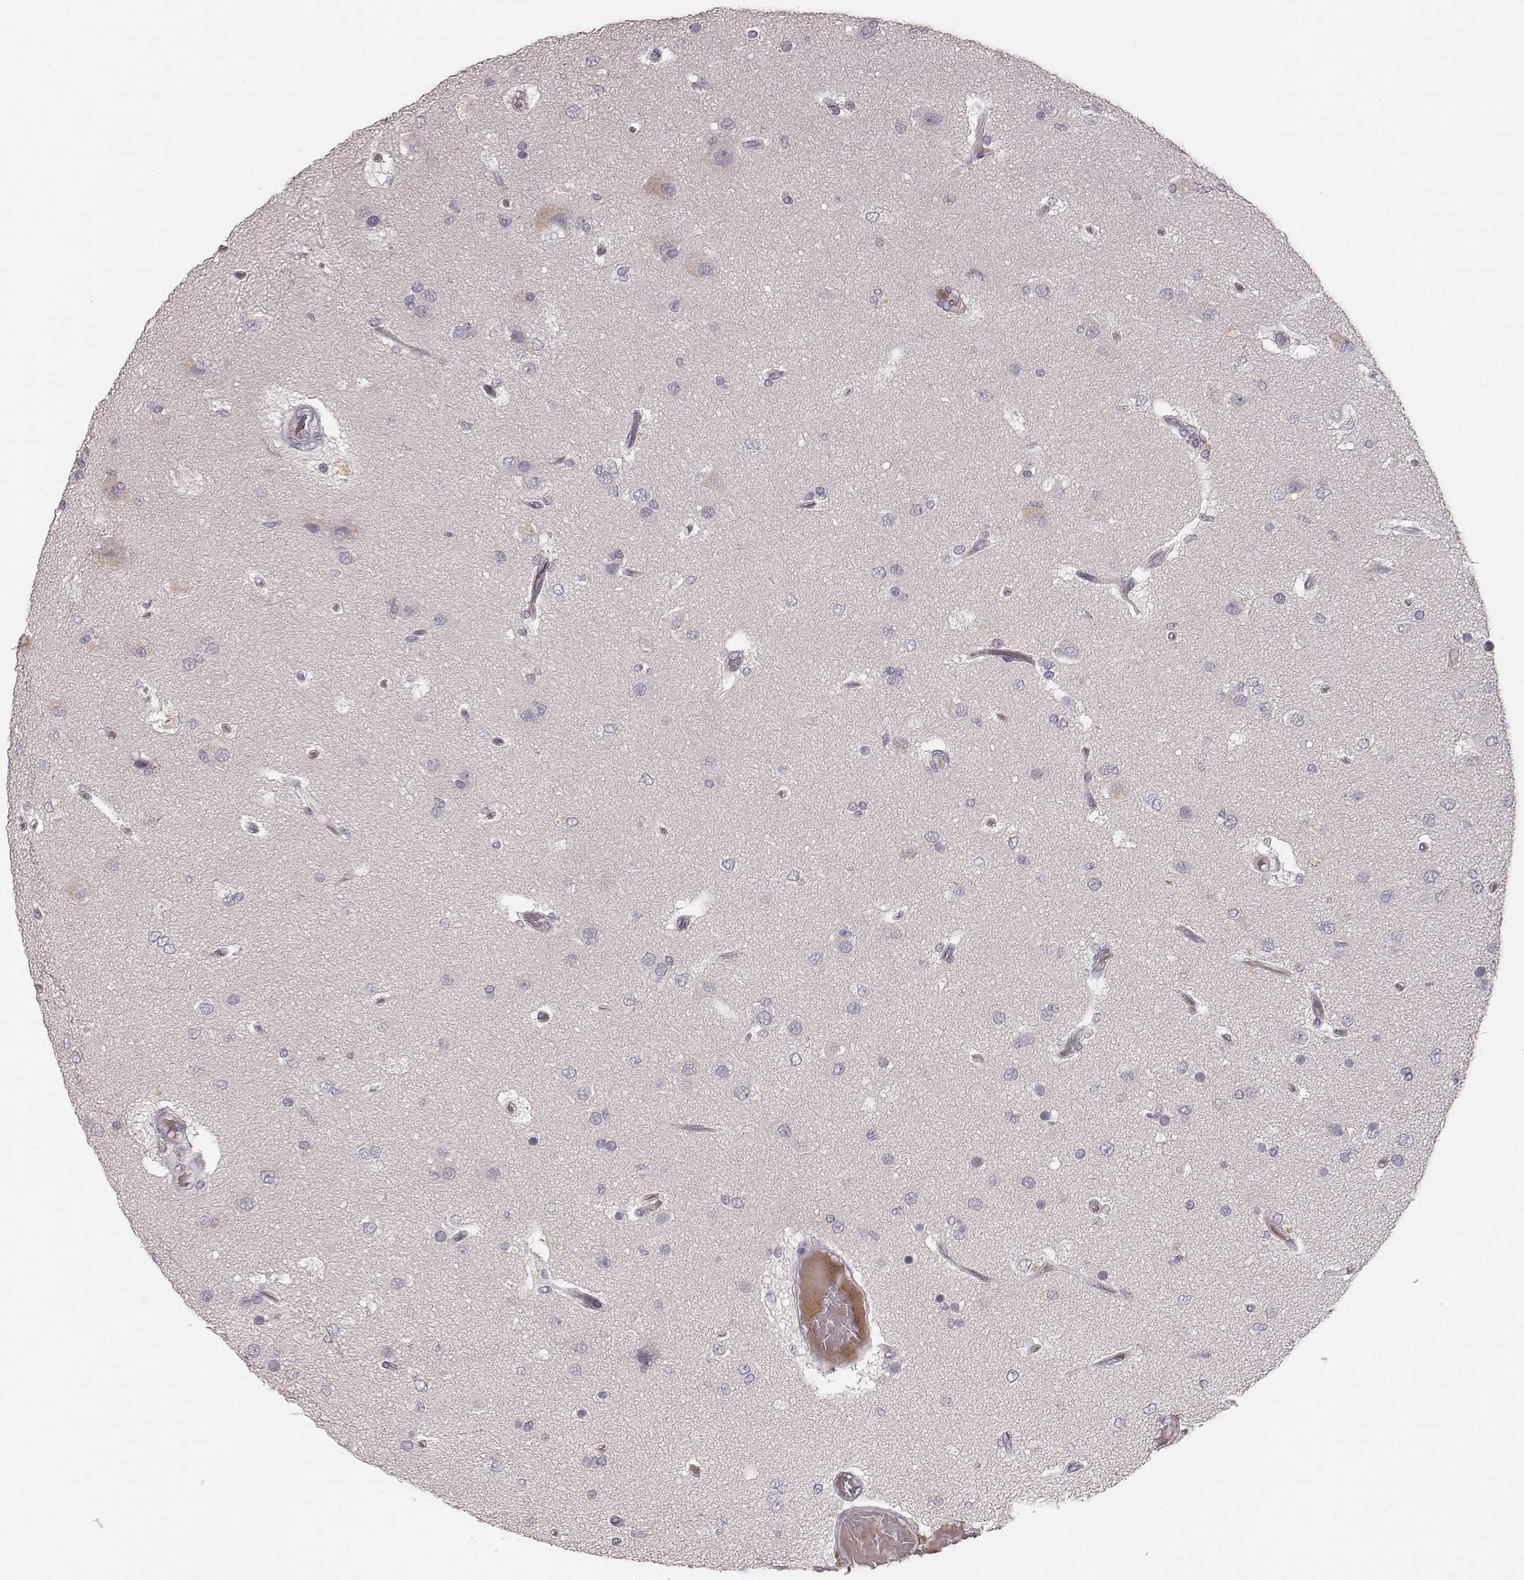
{"staining": {"intensity": "negative", "quantity": "none", "location": "none"}, "tissue": "glioma", "cell_type": "Tumor cells", "image_type": "cancer", "snomed": [{"axis": "morphology", "description": "Glioma, malignant, High grade"}, {"axis": "topography", "description": "Brain"}], "caption": "A high-resolution image shows immunohistochemistry staining of glioma, which exhibits no significant staining in tumor cells.", "gene": "CD8A", "patient": {"sex": "female", "age": 63}}